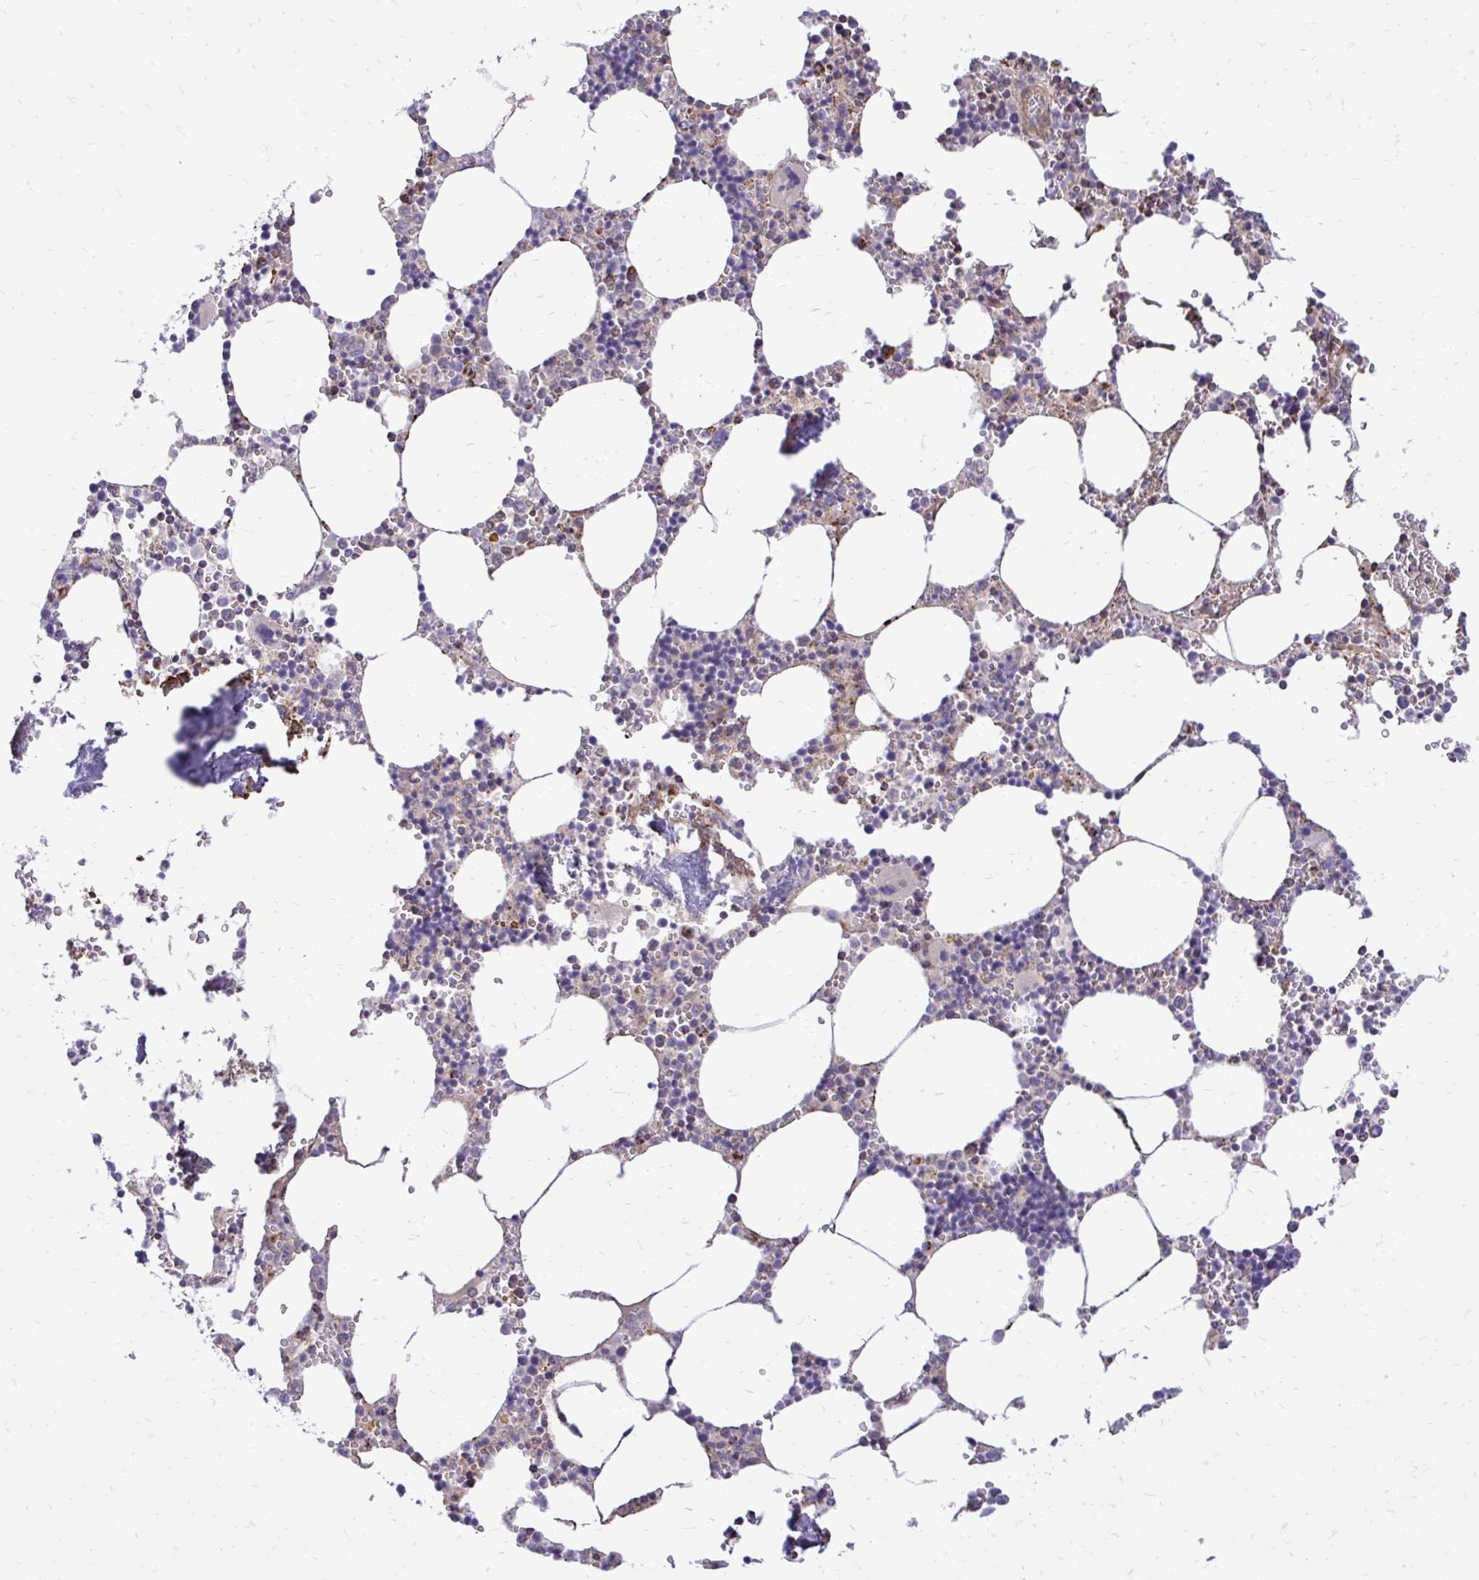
{"staining": {"intensity": "moderate", "quantity": "<25%", "location": "cytoplasmic/membranous"}, "tissue": "bone marrow", "cell_type": "Hematopoietic cells", "image_type": "normal", "snomed": [{"axis": "morphology", "description": "Normal tissue, NOS"}, {"axis": "topography", "description": "Bone marrow"}], "caption": "Protein expression analysis of normal human bone marrow reveals moderate cytoplasmic/membranous staining in approximately <25% of hematopoietic cells. (brown staining indicates protein expression, while blue staining denotes nuclei).", "gene": "ATP13A2", "patient": {"sex": "male", "age": 54}}